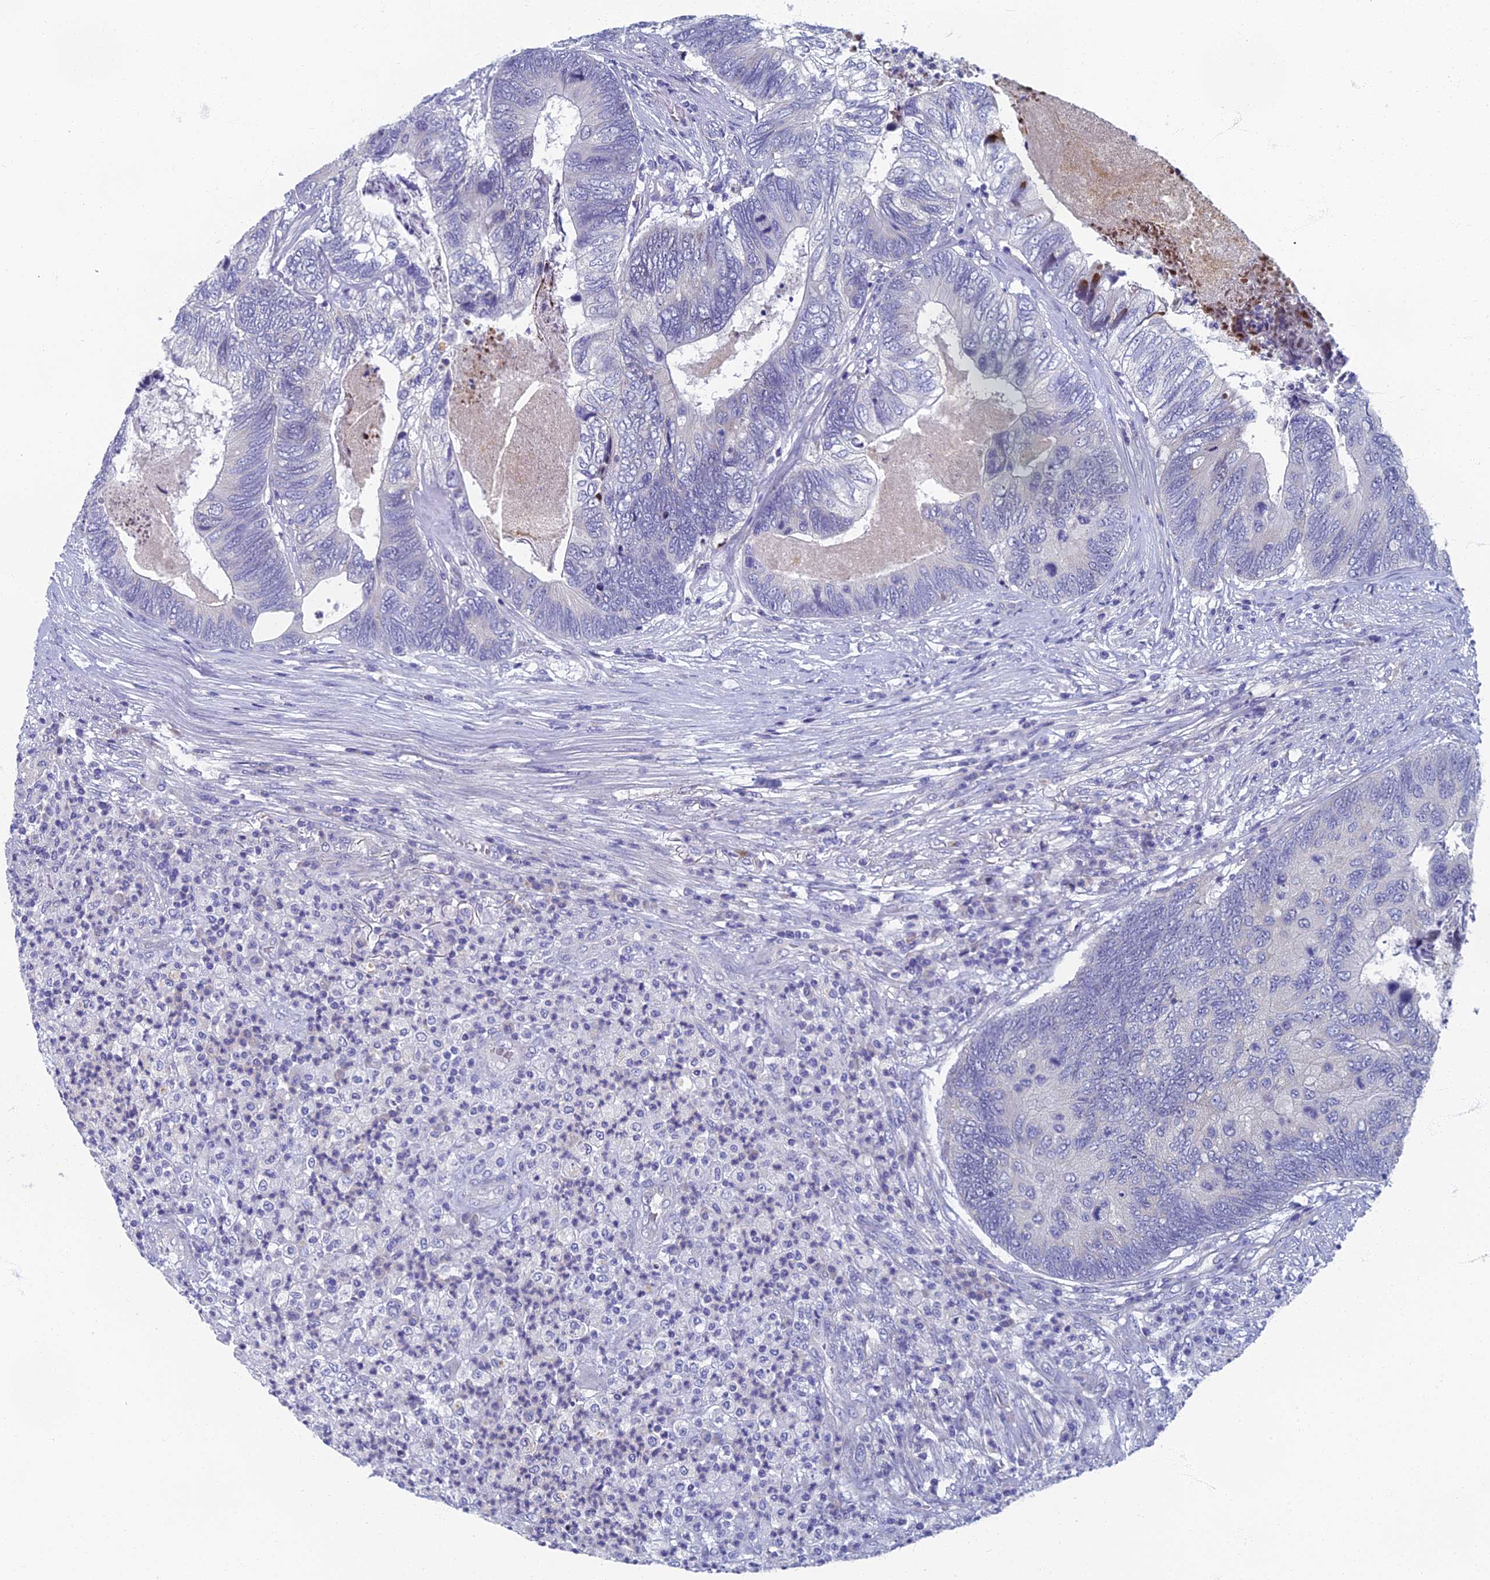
{"staining": {"intensity": "negative", "quantity": "none", "location": "none"}, "tissue": "colorectal cancer", "cell_type": "Tumor cells", "image_type": "cancer", "snomed": [{"axis": "morphology", "description": "Adenocarcinoma, NOS"}, {"axis": "topography", "description": "Colon"}], "caption": "This is a histopathology image of immunohistochemistry staining of colorectal adenocarcinoma, which shows no positivity in tumor cells.", "gene": "SPIN4", "patient": {"sex": "female", "age": 67}}